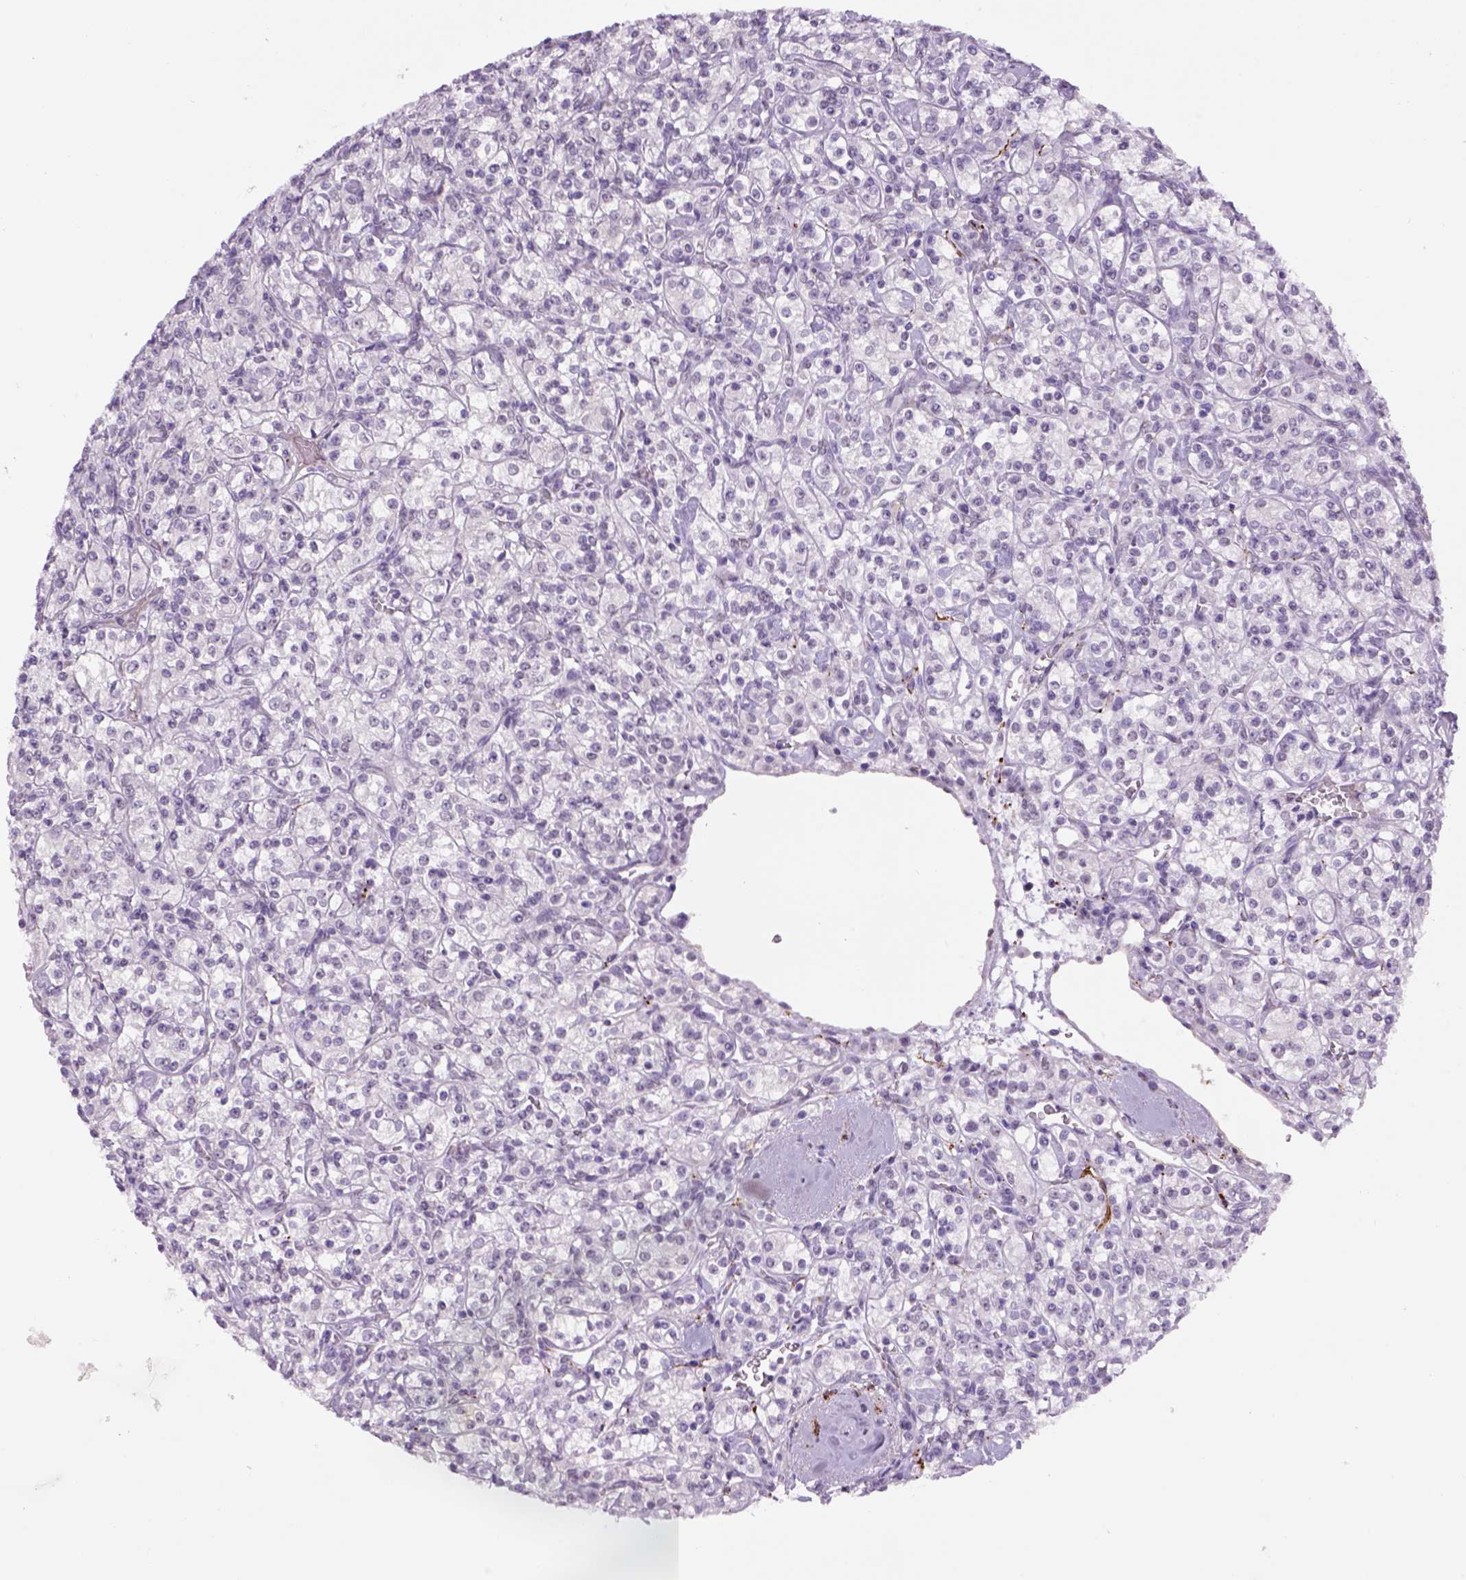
{"staining": {"intensity": "negative", "quantity": "none", "location": "none"}, "tissue": "renal cancer", "cell_type": "Tumor cells", "image_type": "cancer", "snomed": [{"axis": "morphology", "description": "Adenocarcinoma, NOS"}, {"axis": "topography", "description": "Kidney"}], "caption": "Immunohistochemistry (IHC) micrograph of renal cancer stained for a protein (brown), which displays no expression in tumor cells.", "gene": "DBH", "patient": {"sex": "male", "age": 77}}